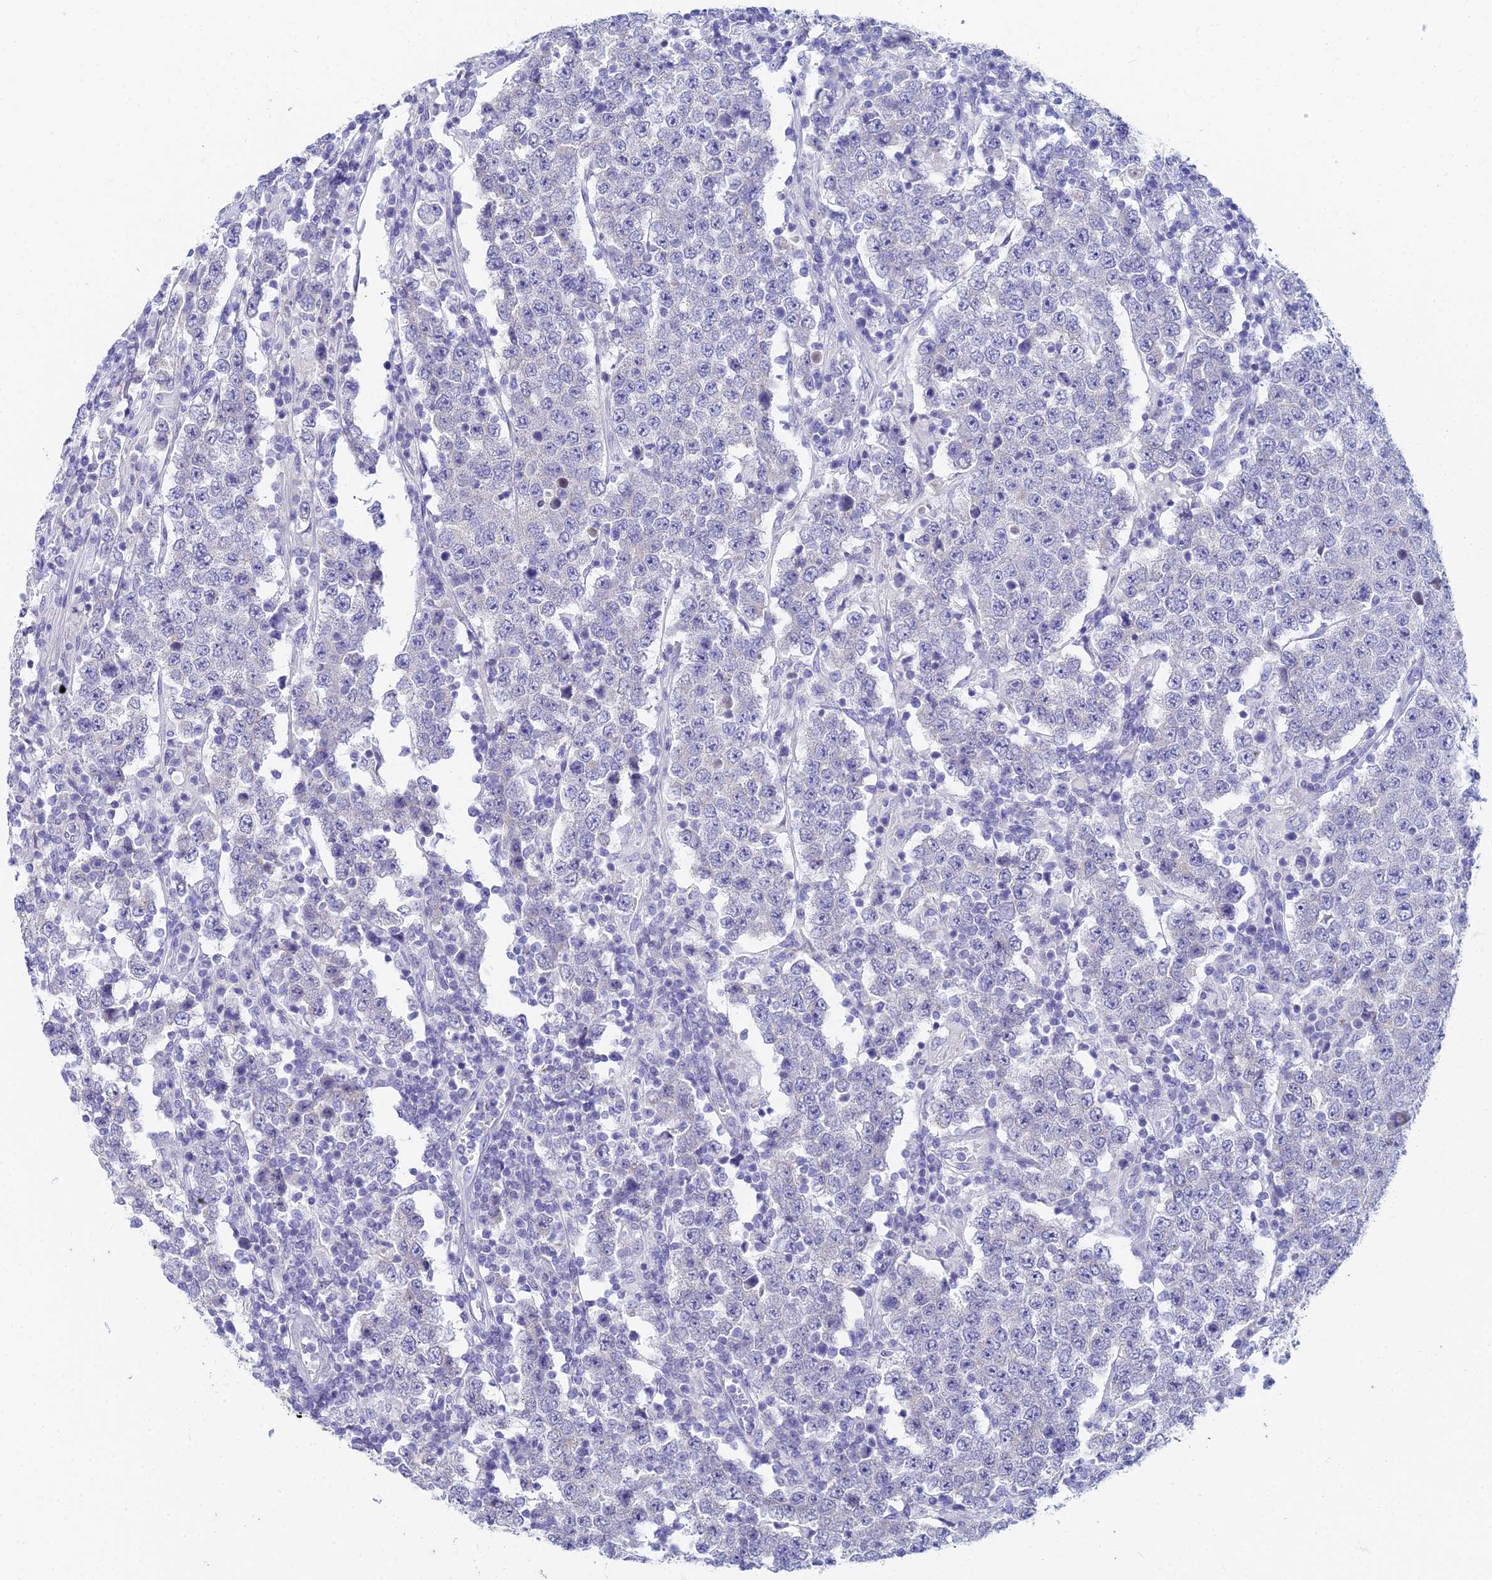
{"staining": {"intensity": "negative", "quantity": "none", "location": "none"}, "tissue": "testis cancer", "cell_type": "Tumor cells", "image_type": "cancer", "snomed": [{"axis": "morphology", "description": "Normal tissue, NOS"}, {"axis": "morphology", "description": "Urothelial carcinoma, High grade"}, {"axis": "morphology", "description": "Seminoma, NOS"}, {"axis": "morphology", "description": "Carcinoma, Embryonal, NOS"}, {"axis": "topography", "description": "Urinary bladder"}, {"axis": "topography", "description": "Testis"}], "caption": "An IHC image of urothelial carcinoma (high-grade) (testis) is shown. There is no staining in tumor cells of urothelial carcinoma (high-grade) (testis).", "gene": "EEF2KMT", "patient": {"sex": "male", "age": 41}}